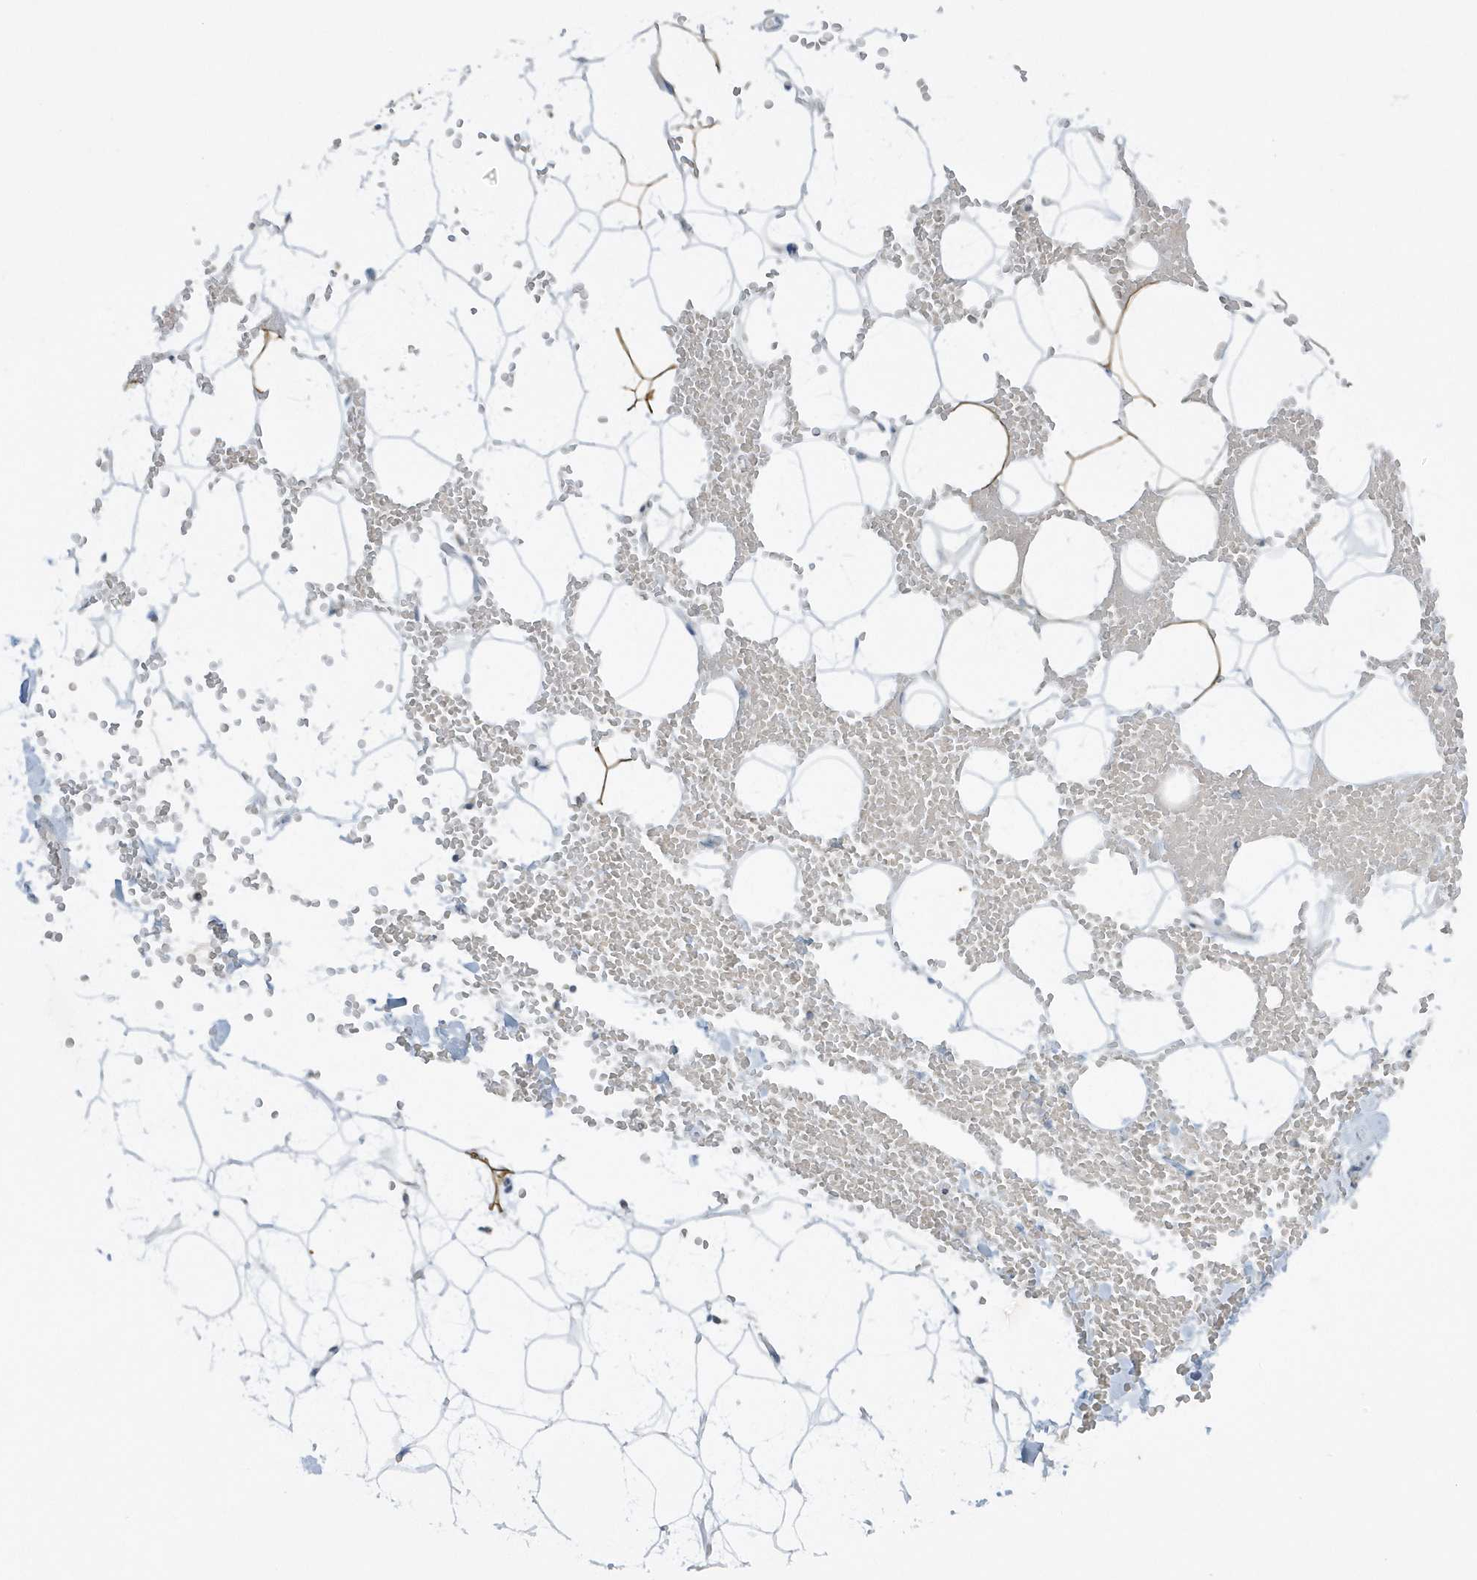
{"staining": {"intensity": "moderate", "quantity": "<25%", "location": "cytoplasmic/membranous"}, "tissue": "adipose tissue", "cell_type": "Adipocytes", "image_type": "normal", "snomed": [{"axis": "morphology", "description": "Normal tissue, NOS"}, {"axis": "topography", "description": "Breast"}], "caption": "The photomicrograph exhibits staining of unremarkable adipose tissue, revealing moderate cytoplasmic/membranous protein staining (brown color) within adipocytes. Nuclei are stained in blue.", "gene": "SCN3A", "patient": {"sex": "female", "age": 23}}